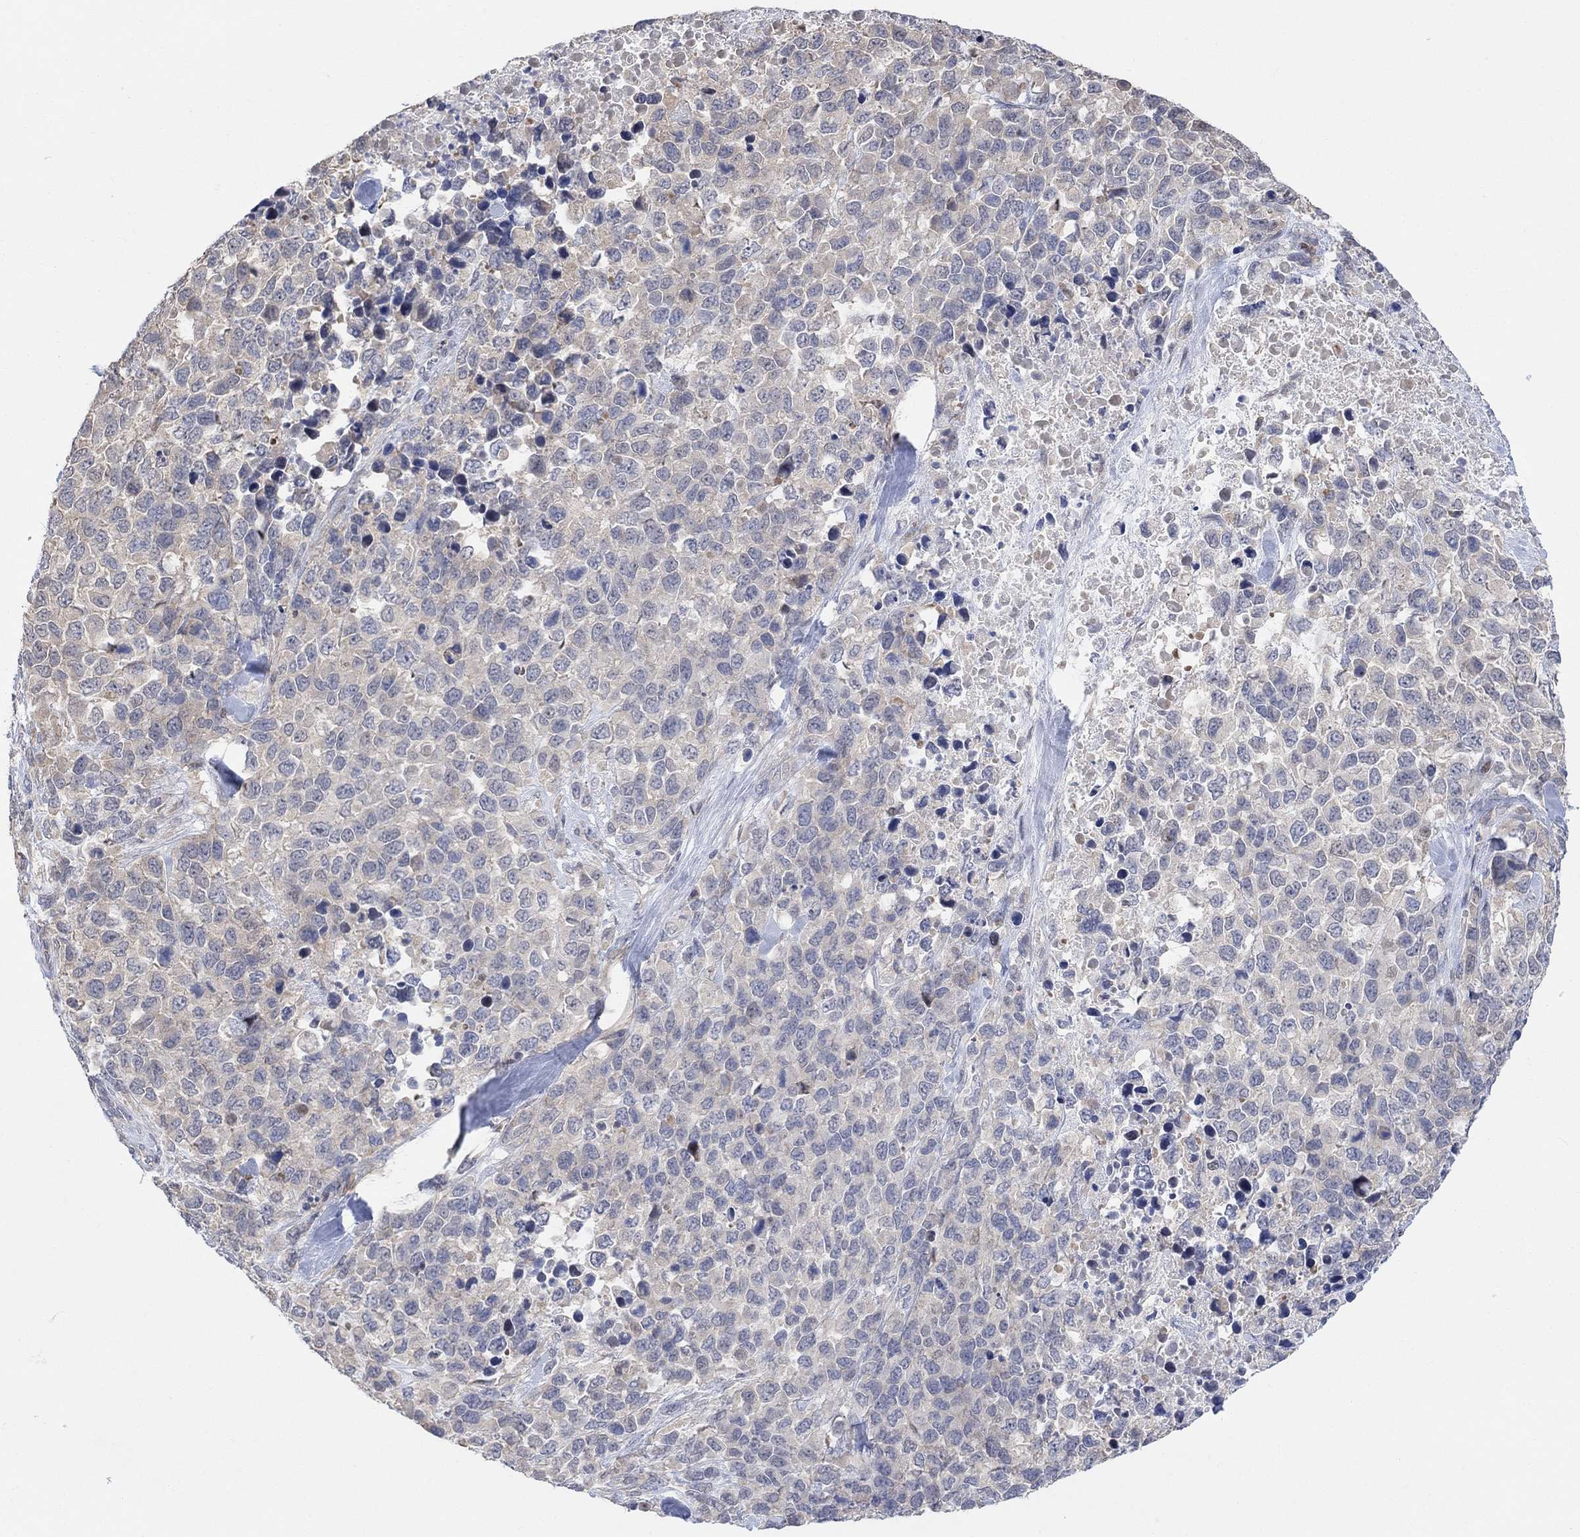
{"staining": {"intensity": "negative", "quantity": "none", "location": "none"}, "tissue": "melanoma", "cell_type": "Tumor cells", "image_type": "cancer", "snomed": [{"axis": "morphology", "description": "Malignant melanoma, Metastatic site"}, {"axis": "topography", "description": "Skin"}], "caption": "Histopathology image shows no significant protein staining in tumor cells of malignant melanoma (metastatic site). (Stains: DAB (3,3'-diaminobenzidine) immunohistochemistry with hematoxylin counter stain, Microscopy: brightfield microscopy at high magnification).", "gene": "CNTF", "patient": {"sex": "male", "age": 84}}